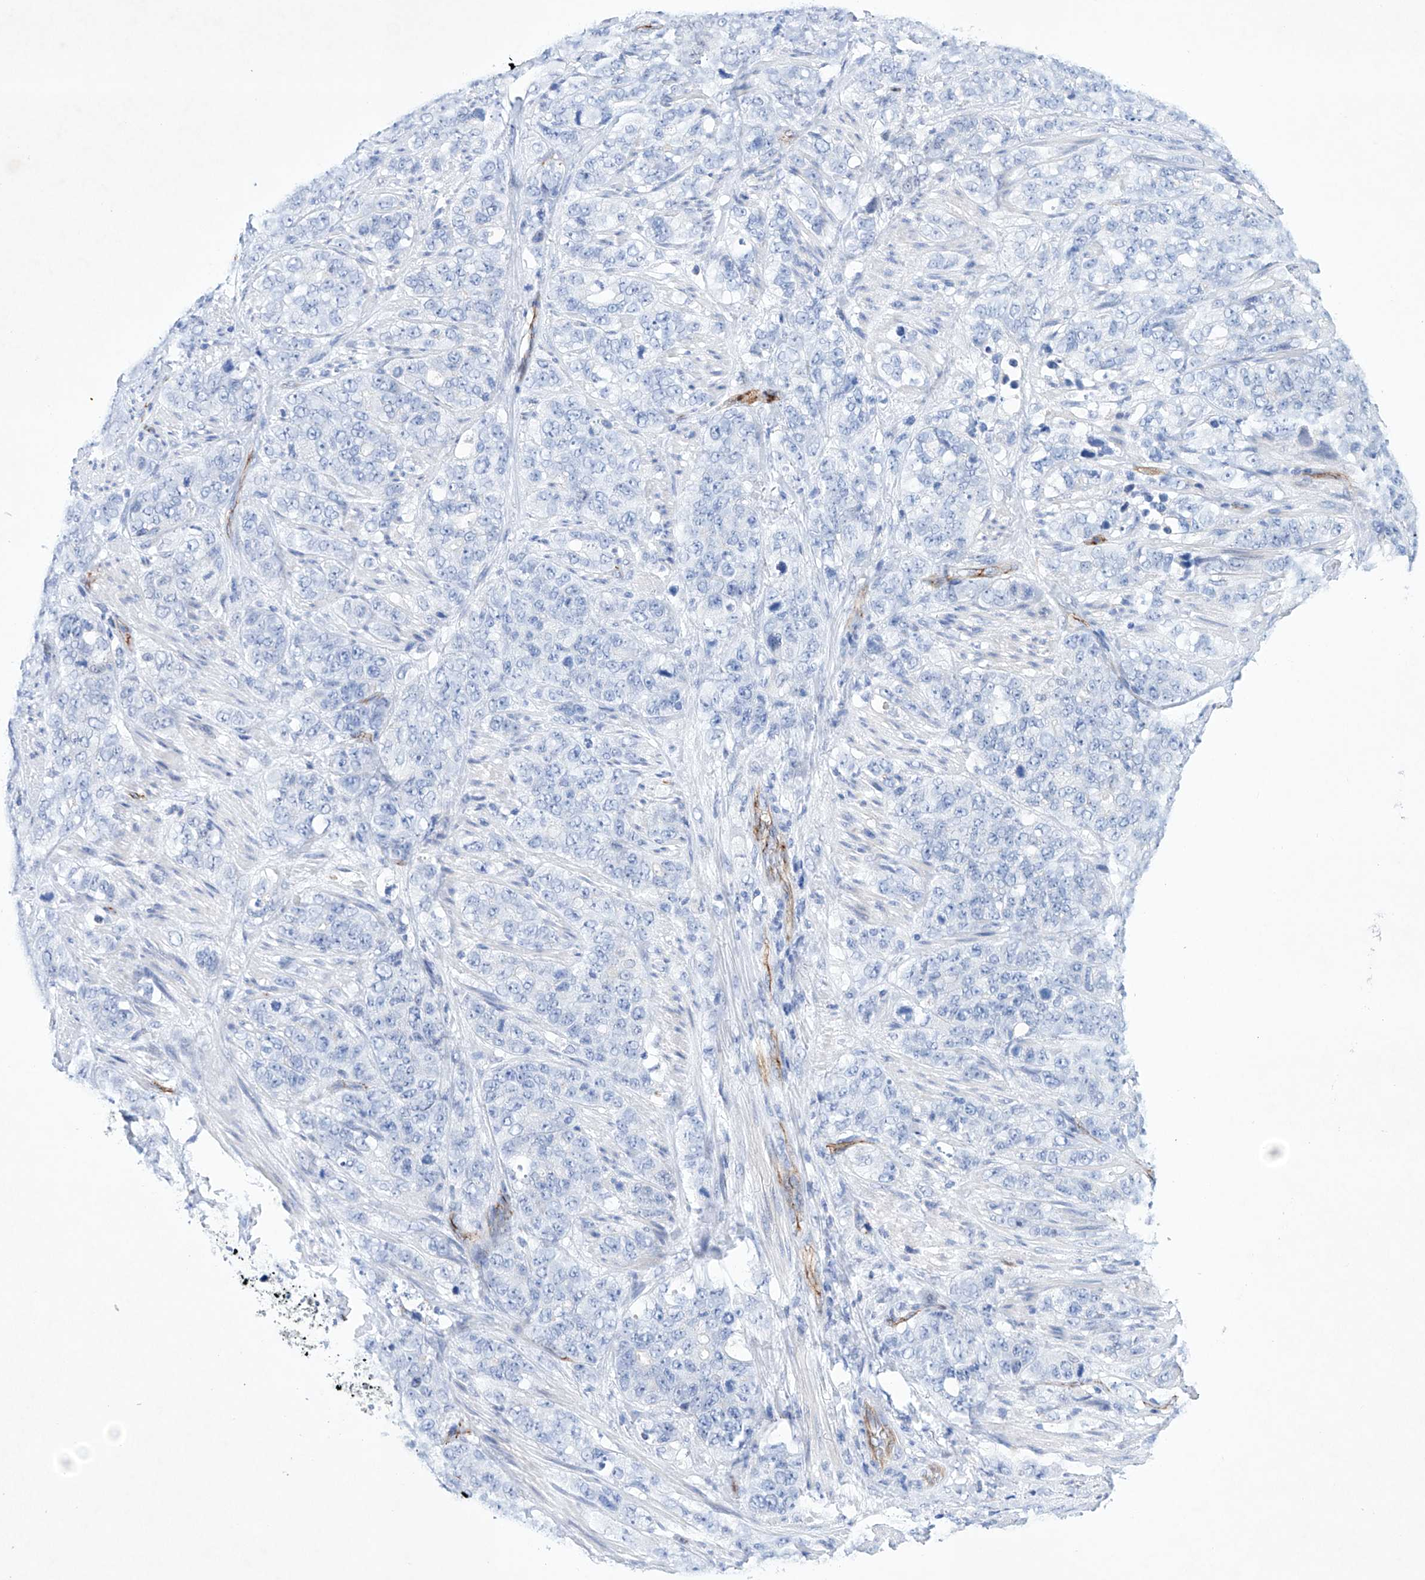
{"staining": {"intensity": "negative", "quantity": "none", "location": "none"}, "tissue": "stomach cancer", "cell_type": "Tumor cells", "image_type": "cancer", "snomed": [{"axis": "morphology", "description": "Adenocarcinoma, NOS"}, {"axis": "topography", "description": "Stomach"}], "caption": "This is an immunohistochemistry (IHC) histopathology image of human stomach cancer. There is no staining in tumor cells.", "gene": "ETV7", "patient": {"sex": "male", "age": 48}}